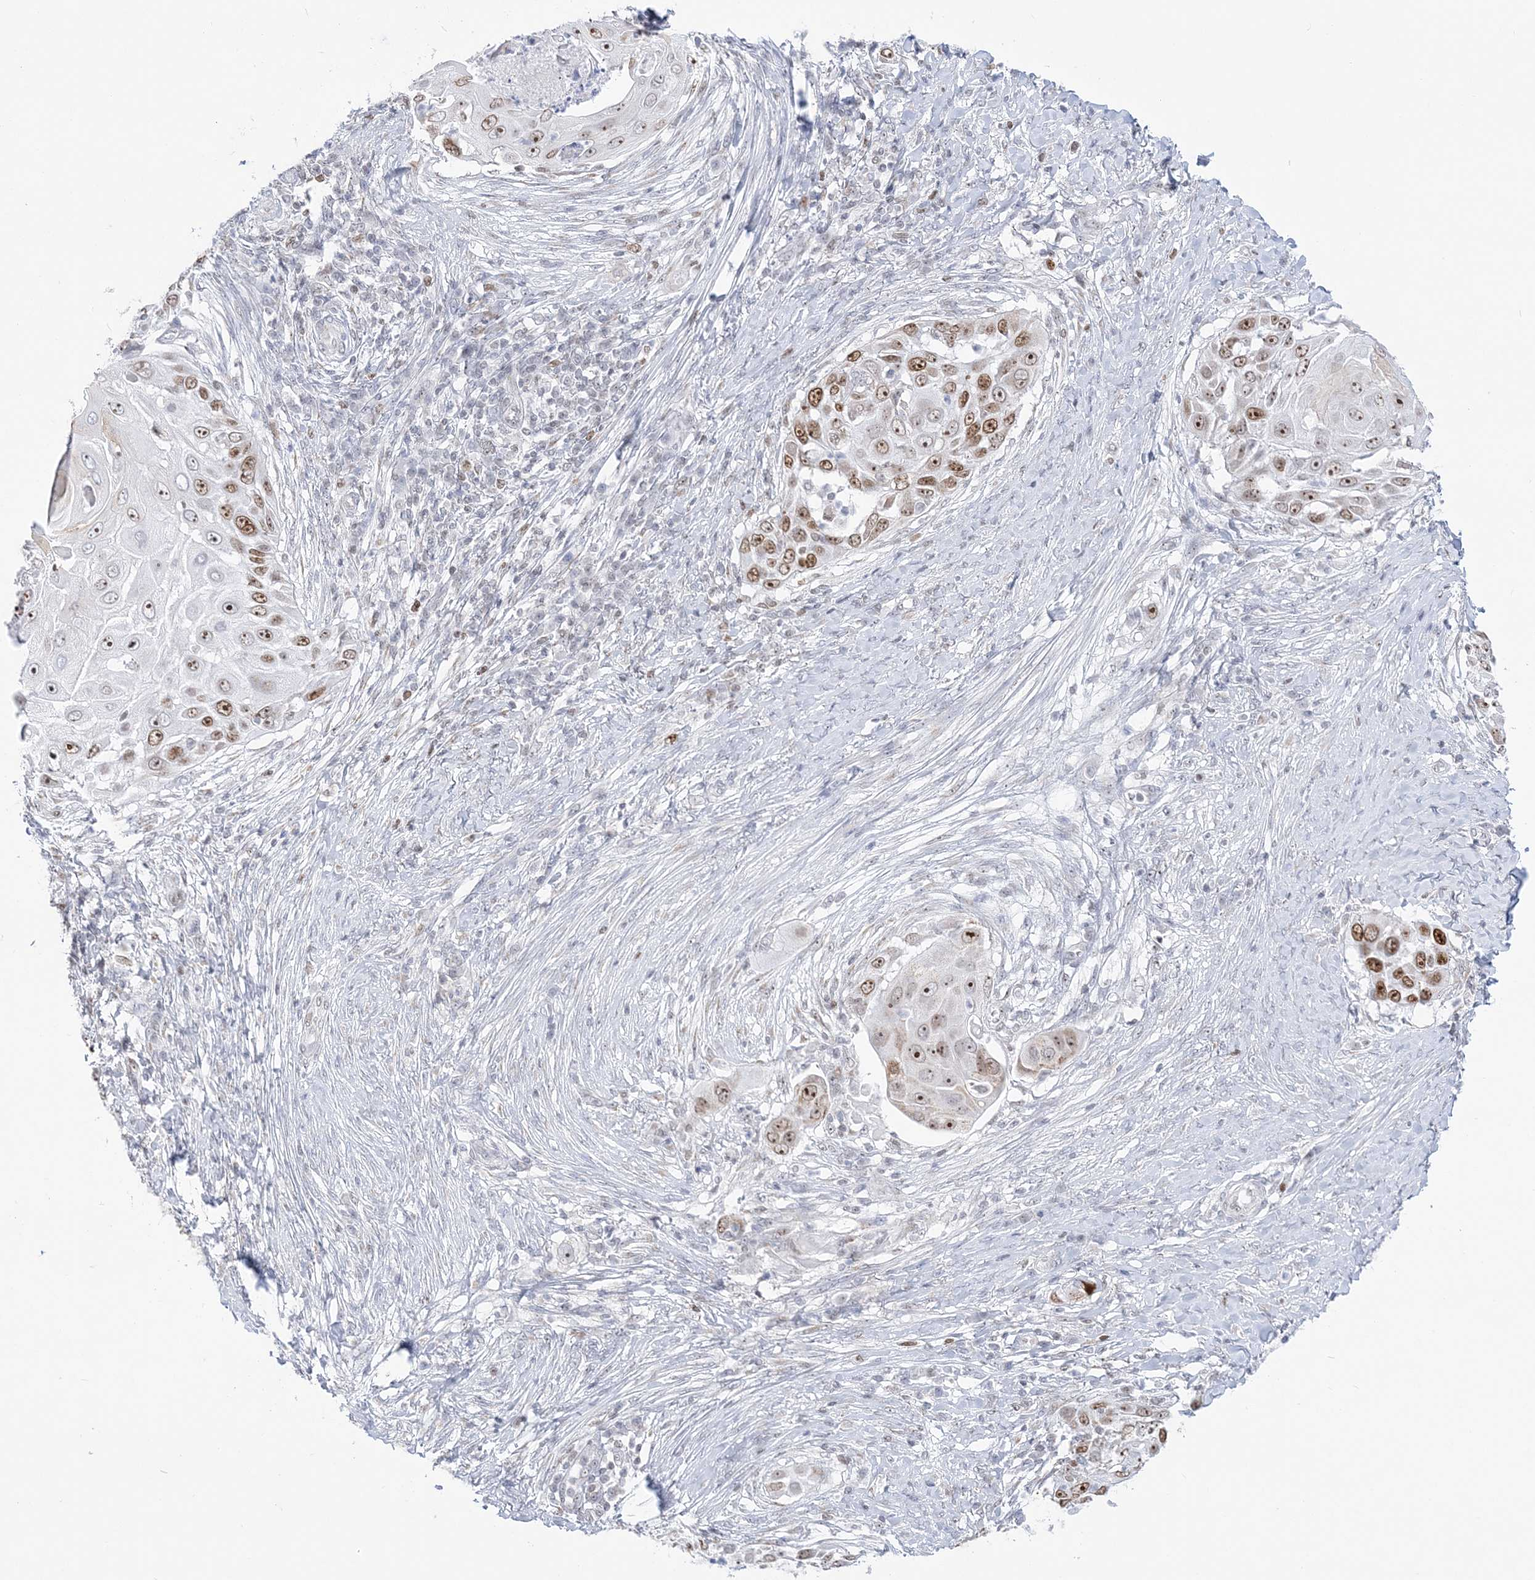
{"staining": {"intensity": "moderate", "quantity": ">75%", "location": "nuclear"}, "tissue": "skin cancer", "cell_type": "Tumor cells", "image_type": "cancer", "snomed": [{"axis": "morphology", "description": "Squamous cell carcinoma, NOS"}, {"axis": "topography", "description": "Skin"}], "caption": "Squamous cell carcinoma (skin) stained with a protein marker shows moderate staining in tumor cells.", "gene": "DDX21", "patient": {"sex": "female", "age": 44}}